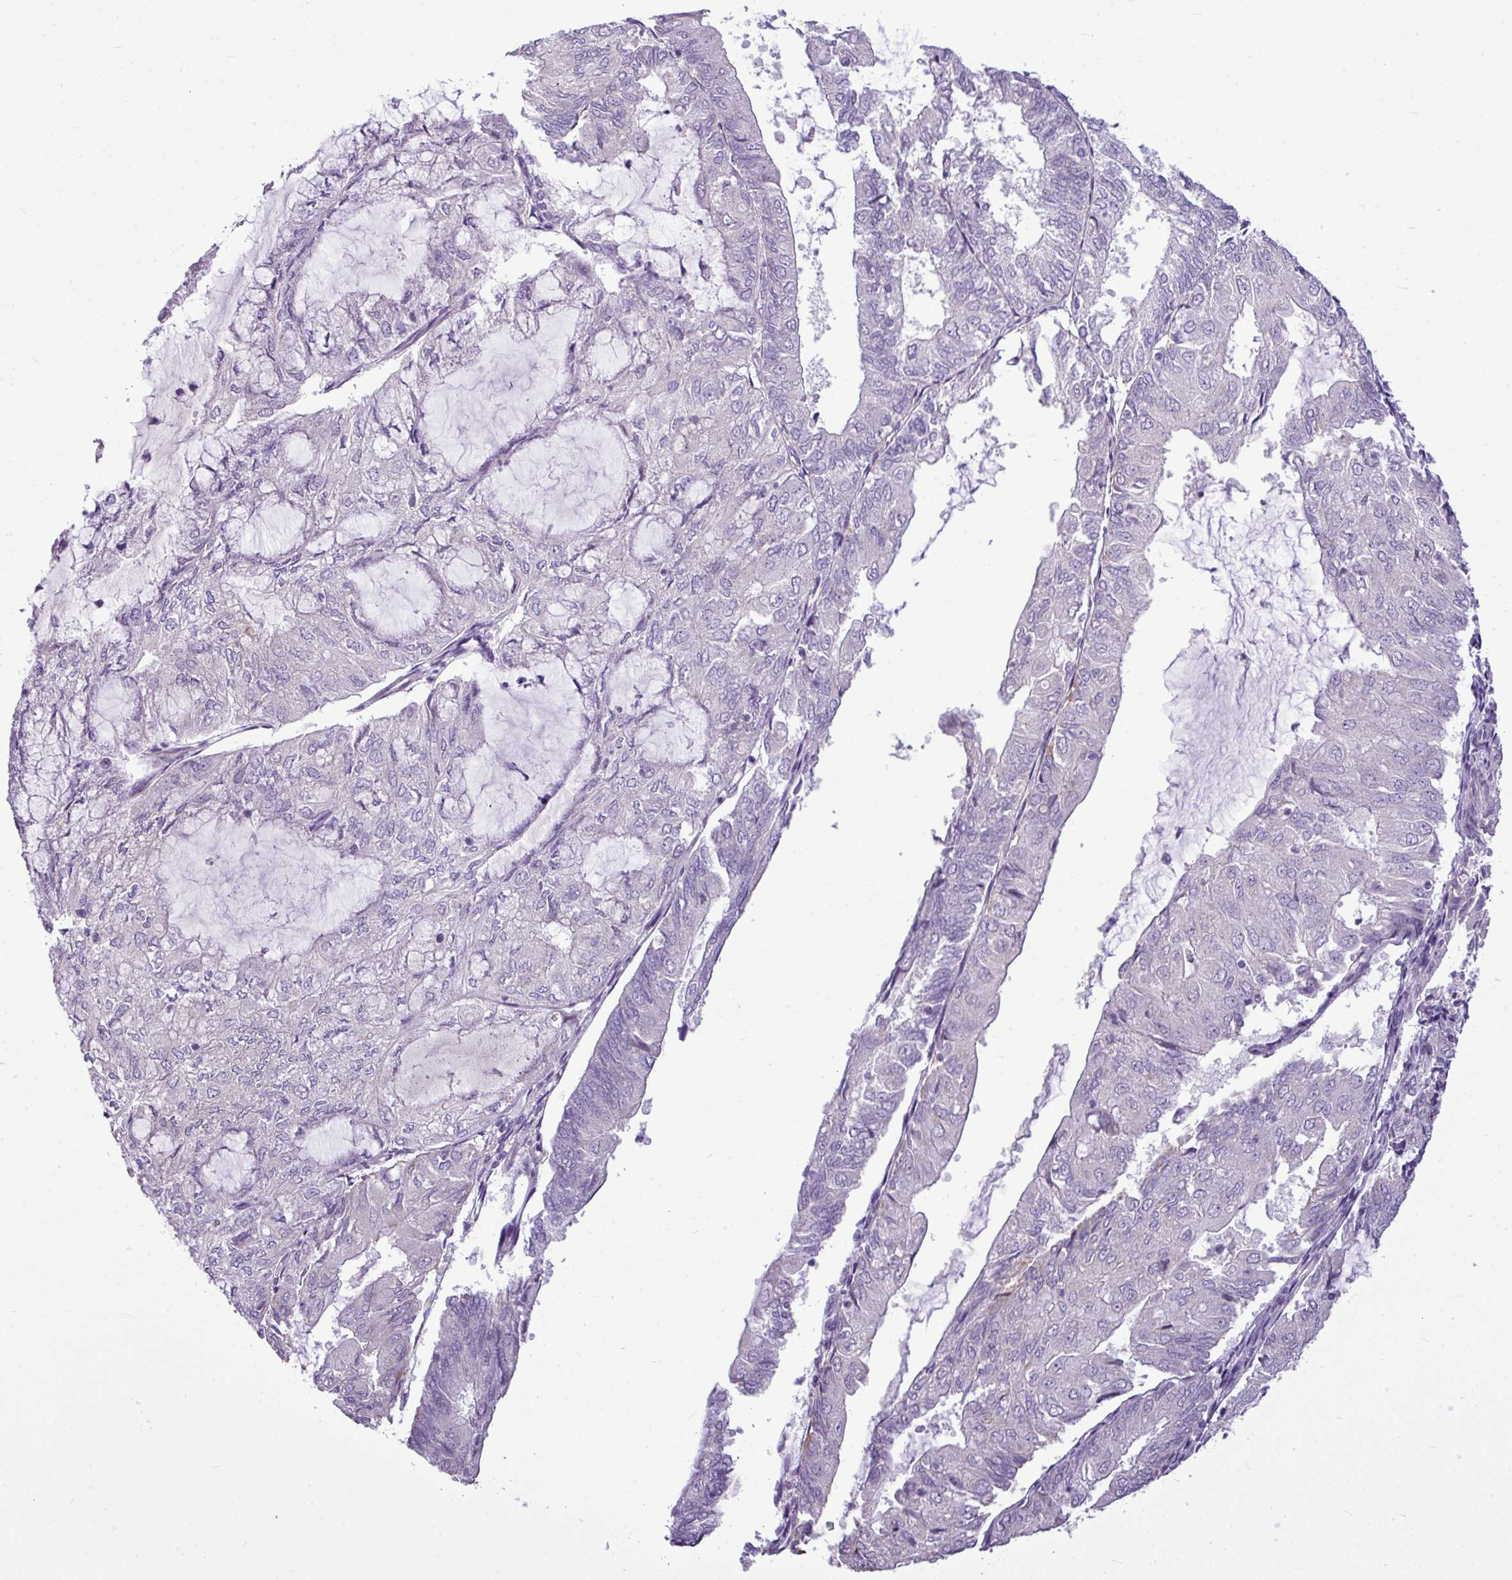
{"staining": {"intensity": "negative", "quantity": "none", "location": "none"}, "tissue": "endometrial cancer", "cell_type": "Tumor cells", "image_type": "cancer", "snomed": [{"axis": "morphology", "description": "Adenocarcinoma, NOS"}, {"axis": "topography", "description": "Endometrium"}], "caption": "Human endometrial adenocarcinoma stained for a protein using immunohistochemistry reveals no positivity in tumor cells.", "gene": "IL17A", "patient": {"sex": "female", "age": 81}}